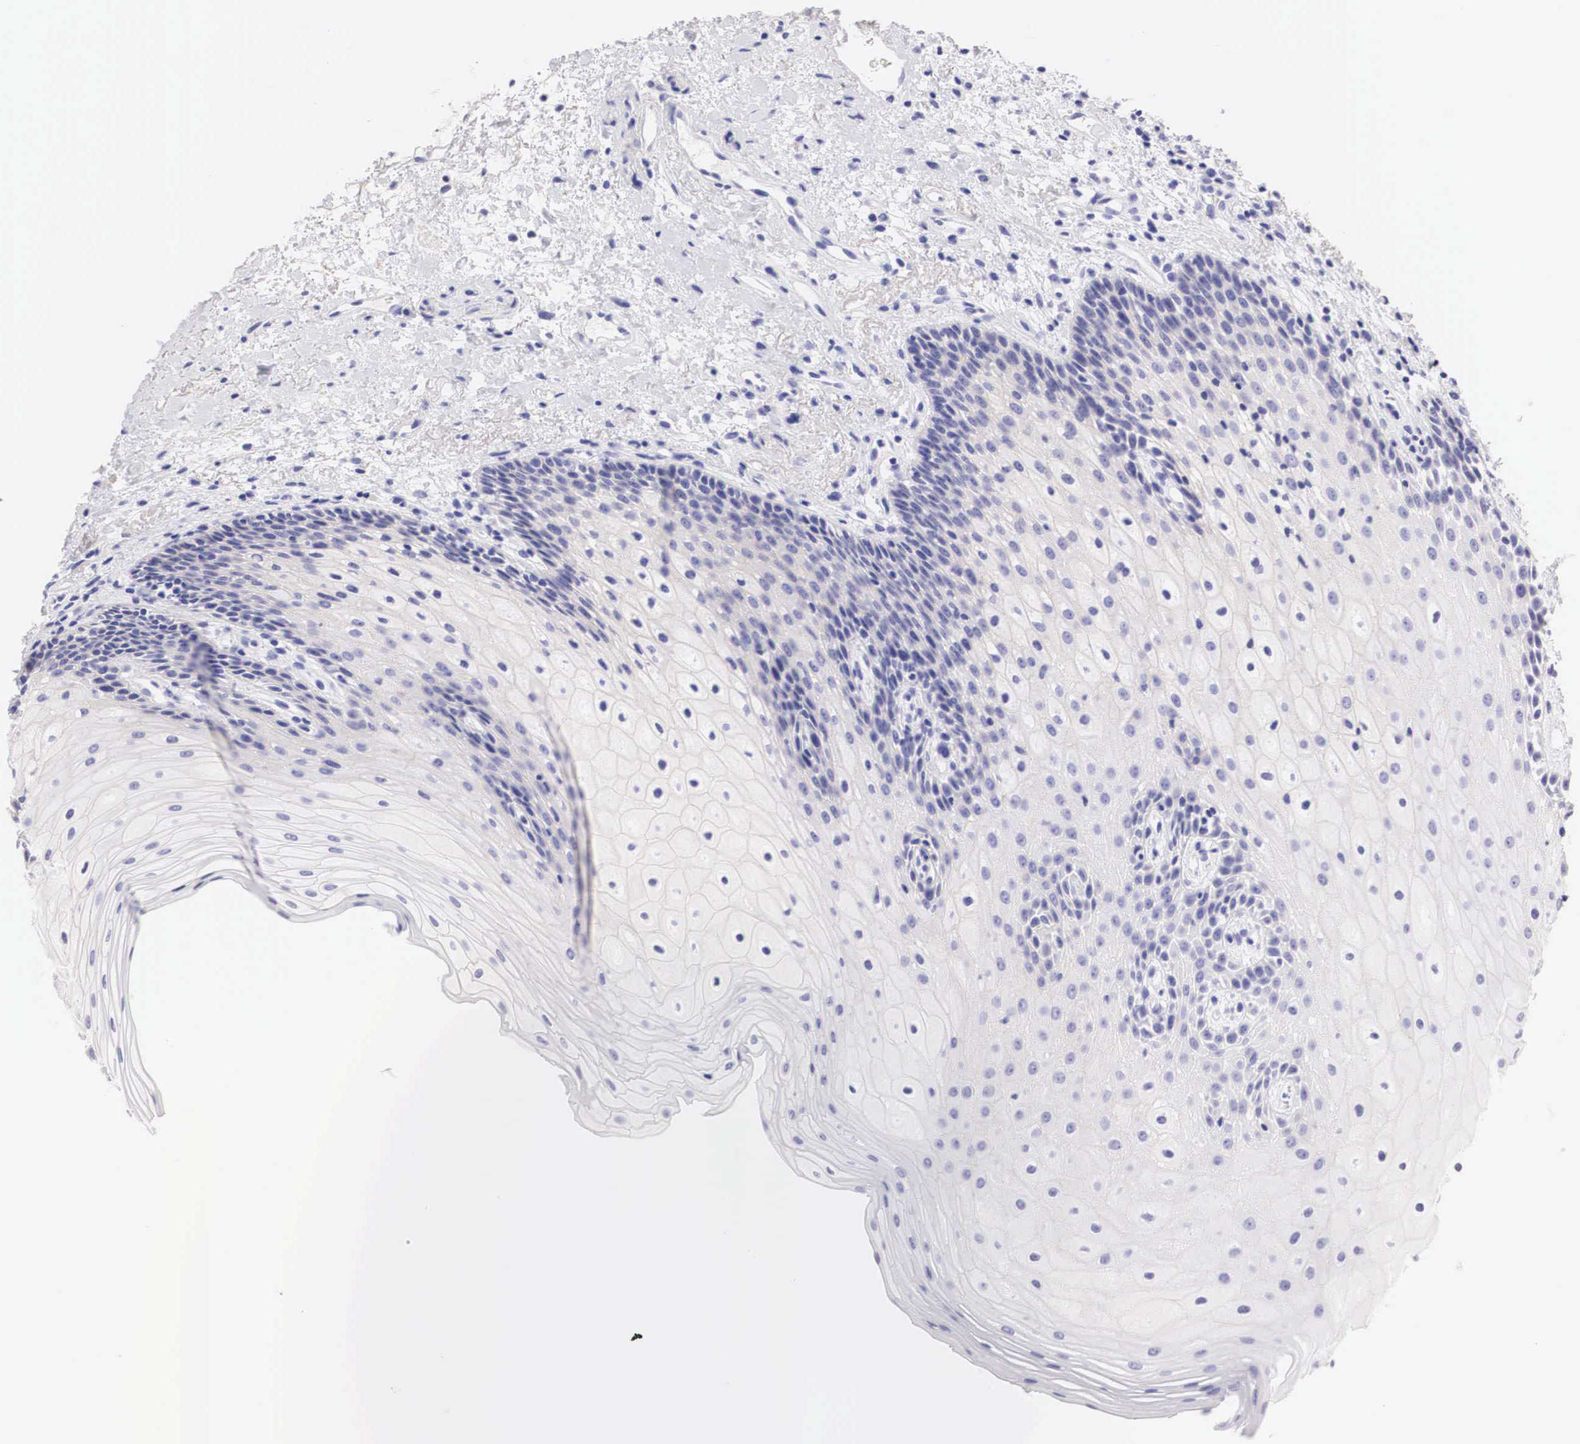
{"staining": {"intensity": "negative", "quantity": "none", "location": "none"}, "tissue": "oral mucosa", "cell_type": "Squamous epithelial cells", "image_type": "normal", "snomed": [{"axis": "morphology", "description": "Normal tissue, NOS"}, {"axis": "topography", "description": "Oral tissue"}], "caption": "Micrograph shows no significant protein staining in squamous epithelial cells of unremarkable oral mucosa.", "gene": "ERBB2", "patient": {"sex": "female", "age": 79}}